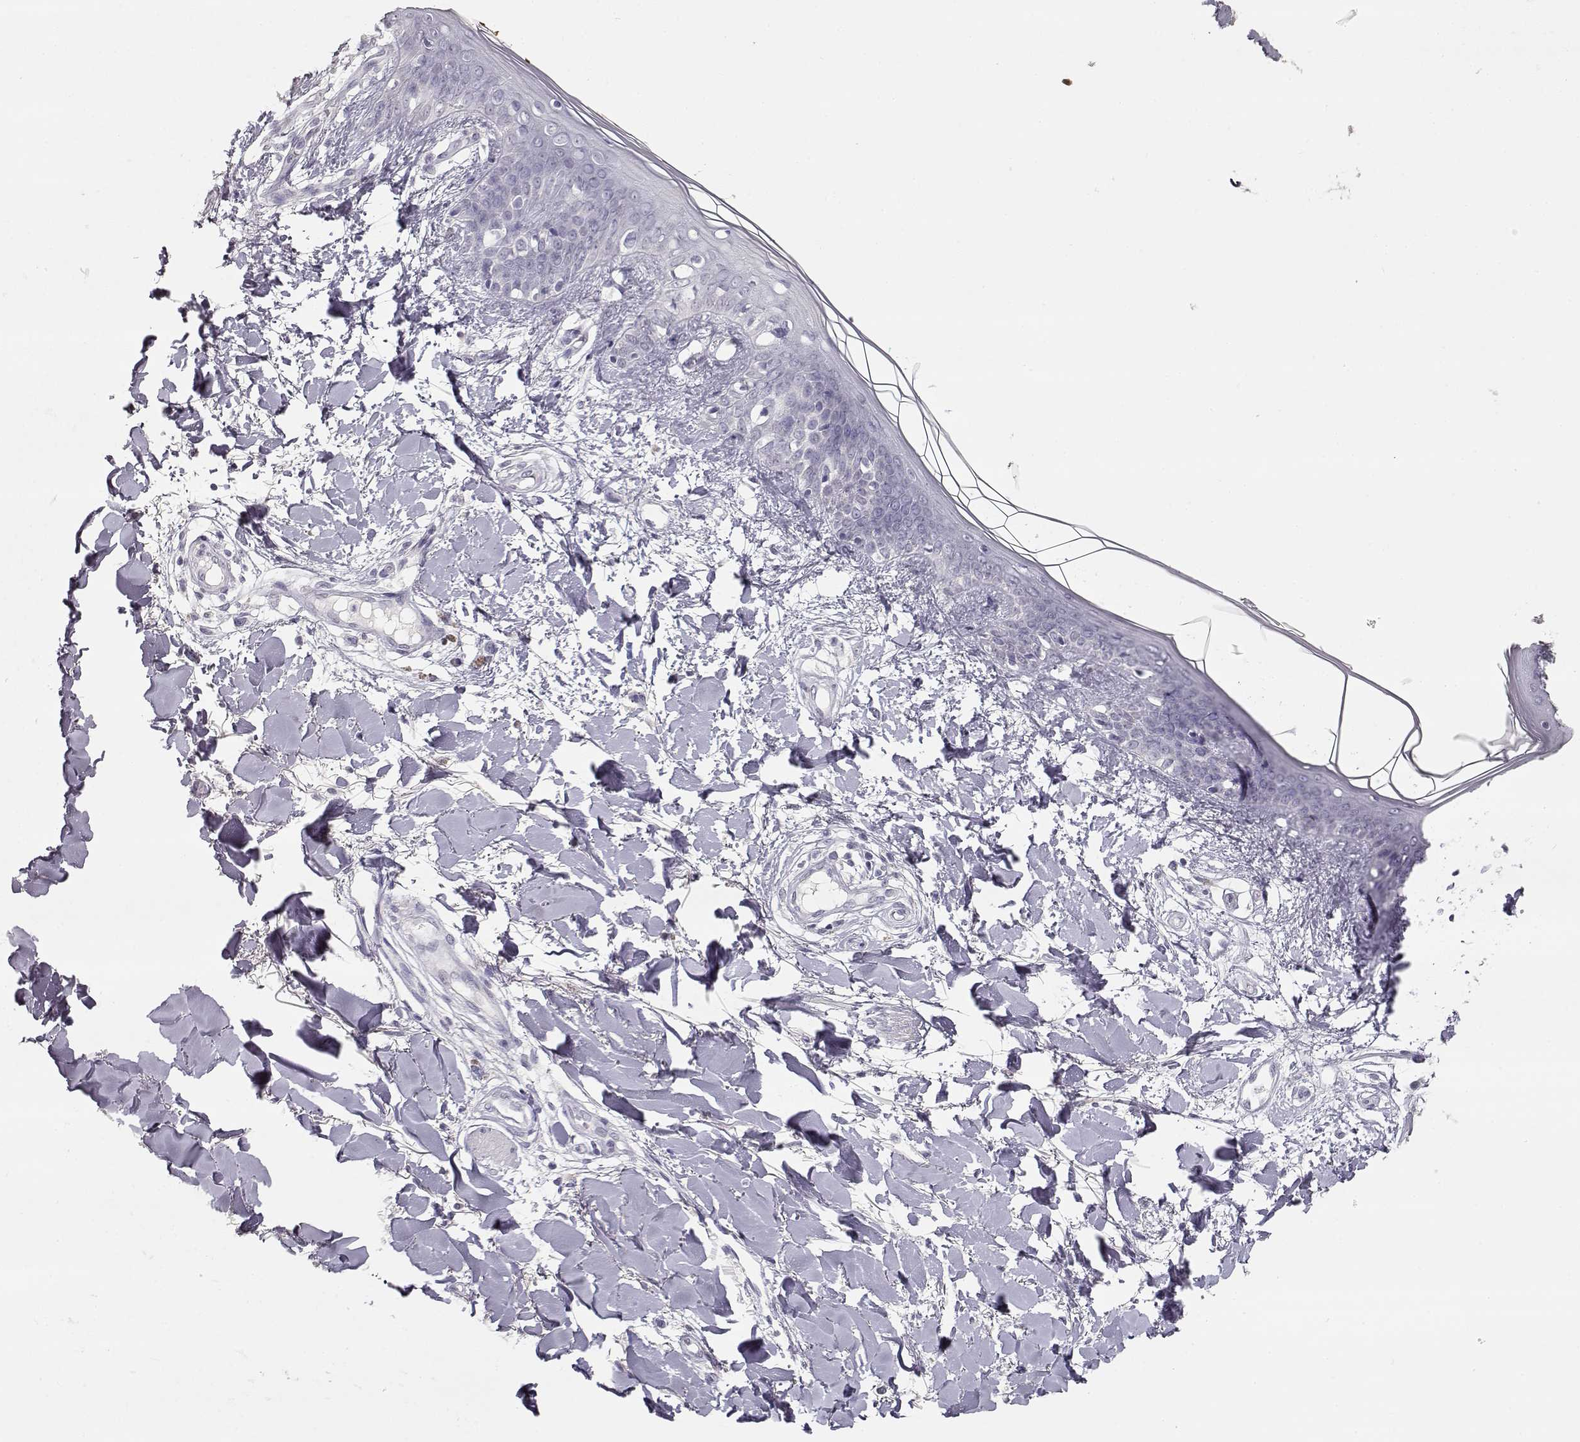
{"staining": {"intensity": "negative", "quantity": "none", "location": "none"}, "tissue": "skin", "cell_type": "Fibroblasts", "image_type": "normal", "snomed": [{"axis": "morphology", "description": "Normal tissue, NOS"}, {"axis": "topography", "description": "Skin"}], "caption": "Fibroblasts show no significant protein staining in benign skin.", "gene": "TKTL1", "patient": {"sex": "female", "age": 34}}